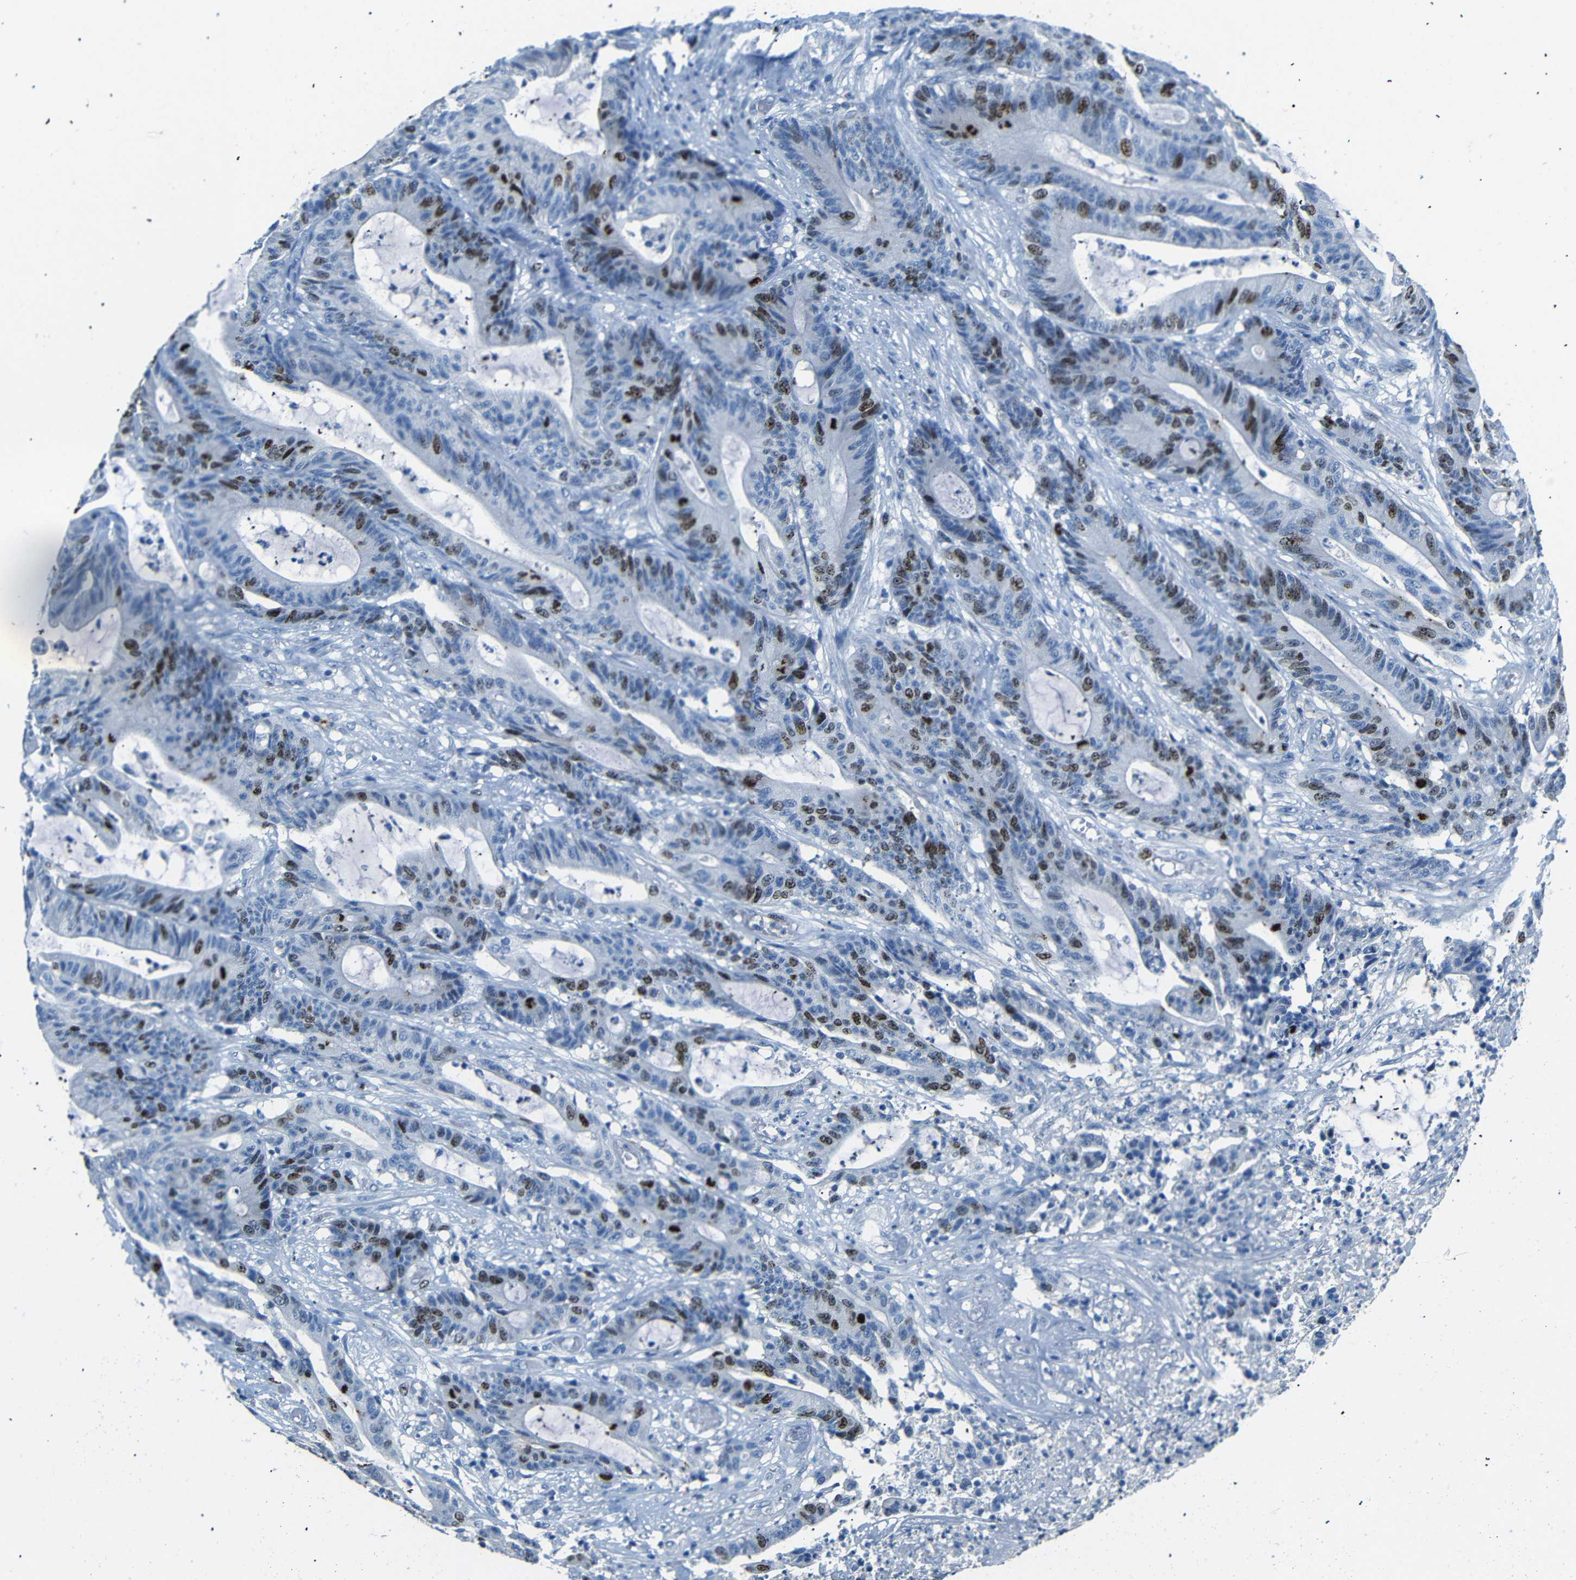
{"staining": {"intensity": "moderate", "quantity": "25%-75%", "location": "nuclear"}, "tissue": "colorectal cancer", "cell_type": "Tumor cells", "image_type": "cancer", "snomed": [{"axis": "morphology", "description": "Adenocarcinoma, NOS"}, {"axis": "topography", "description": "Colon"}], "caption": "Protein expression by IHC reveals moderate nuclear expression in about 25%-75% of tumor cells in adenocarcinoma (colorectal).", "gene": "INCENP", "patient": {"sex": "female", "age": 84}}